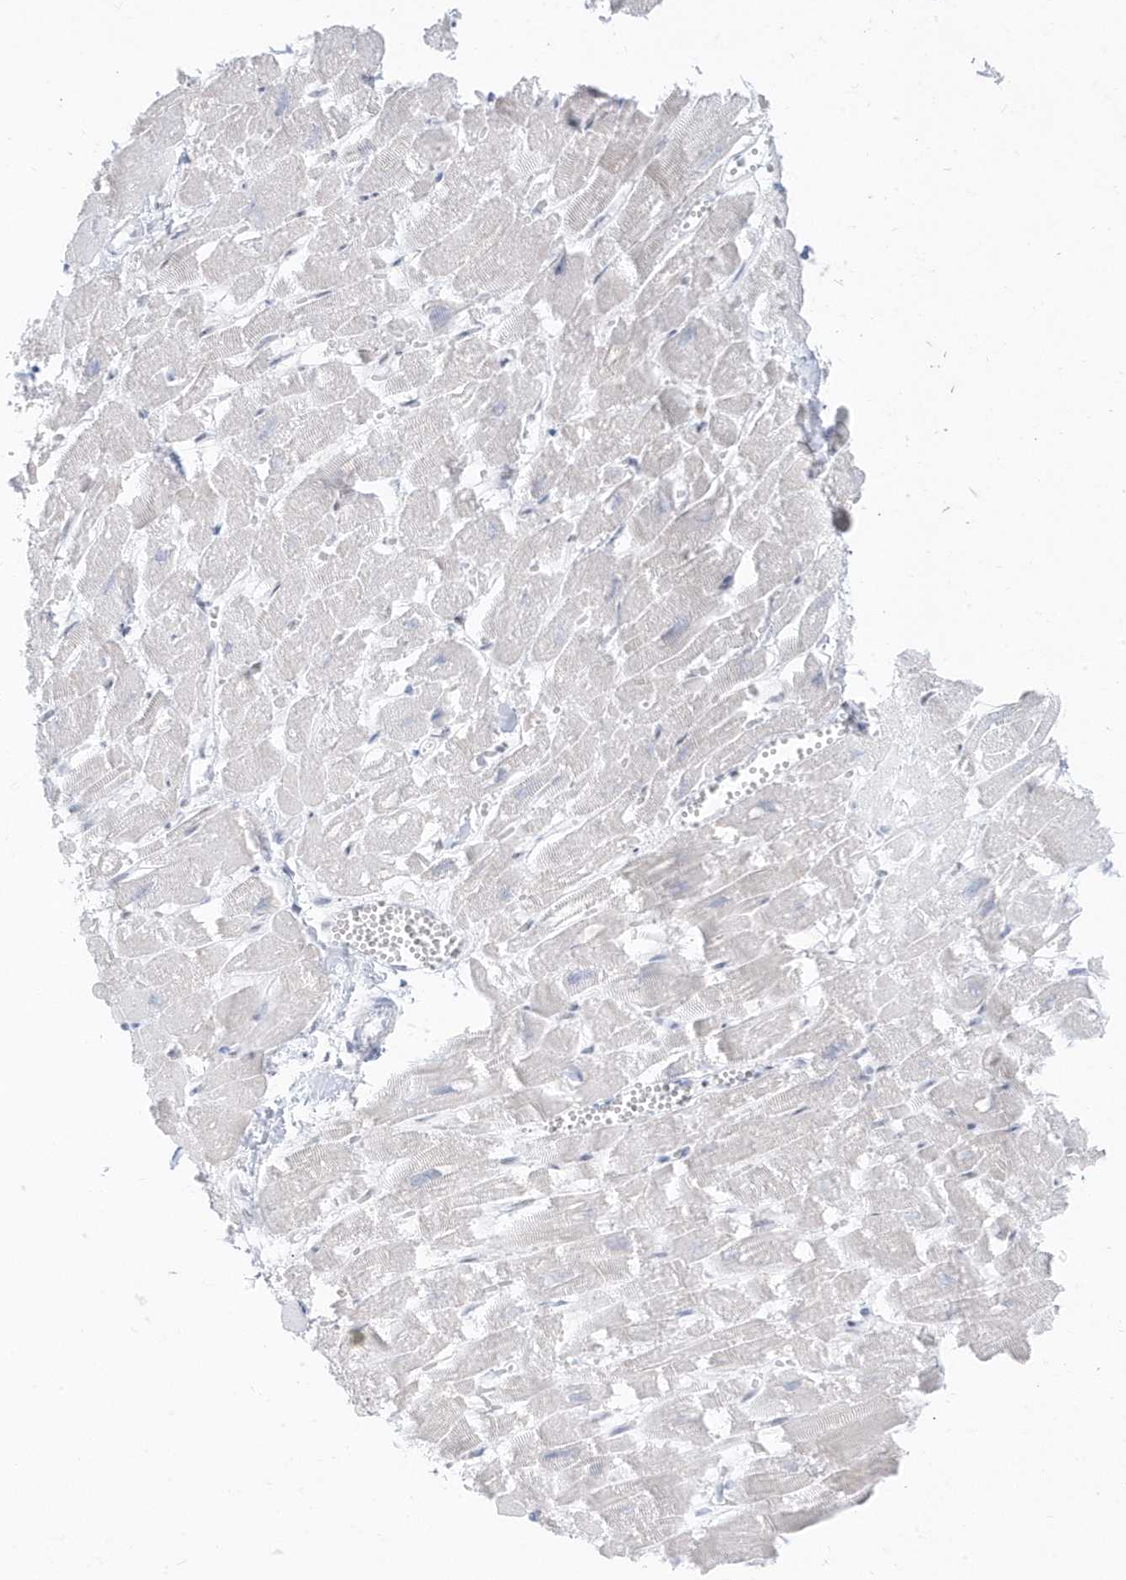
{"staining": {"intensity": "weak", "quantity": "<25%", "location": "nuclear"}, "tissue": "heart muscle", "cell_type": "Cardiomyocytes", "image_type": "normal", "snomed": [{"axis": "morphology", "description": "Normal tissue, NOS"}, {"axis": "topography", "description": "Heart"}], "caption": "This is a histopathology image of IHC staining of unremarkable heart muscle, which shows no staining in cardiomyocytes.", "gene": "PLEKHN1", "patient": {"sex": "male", "age": 54}}